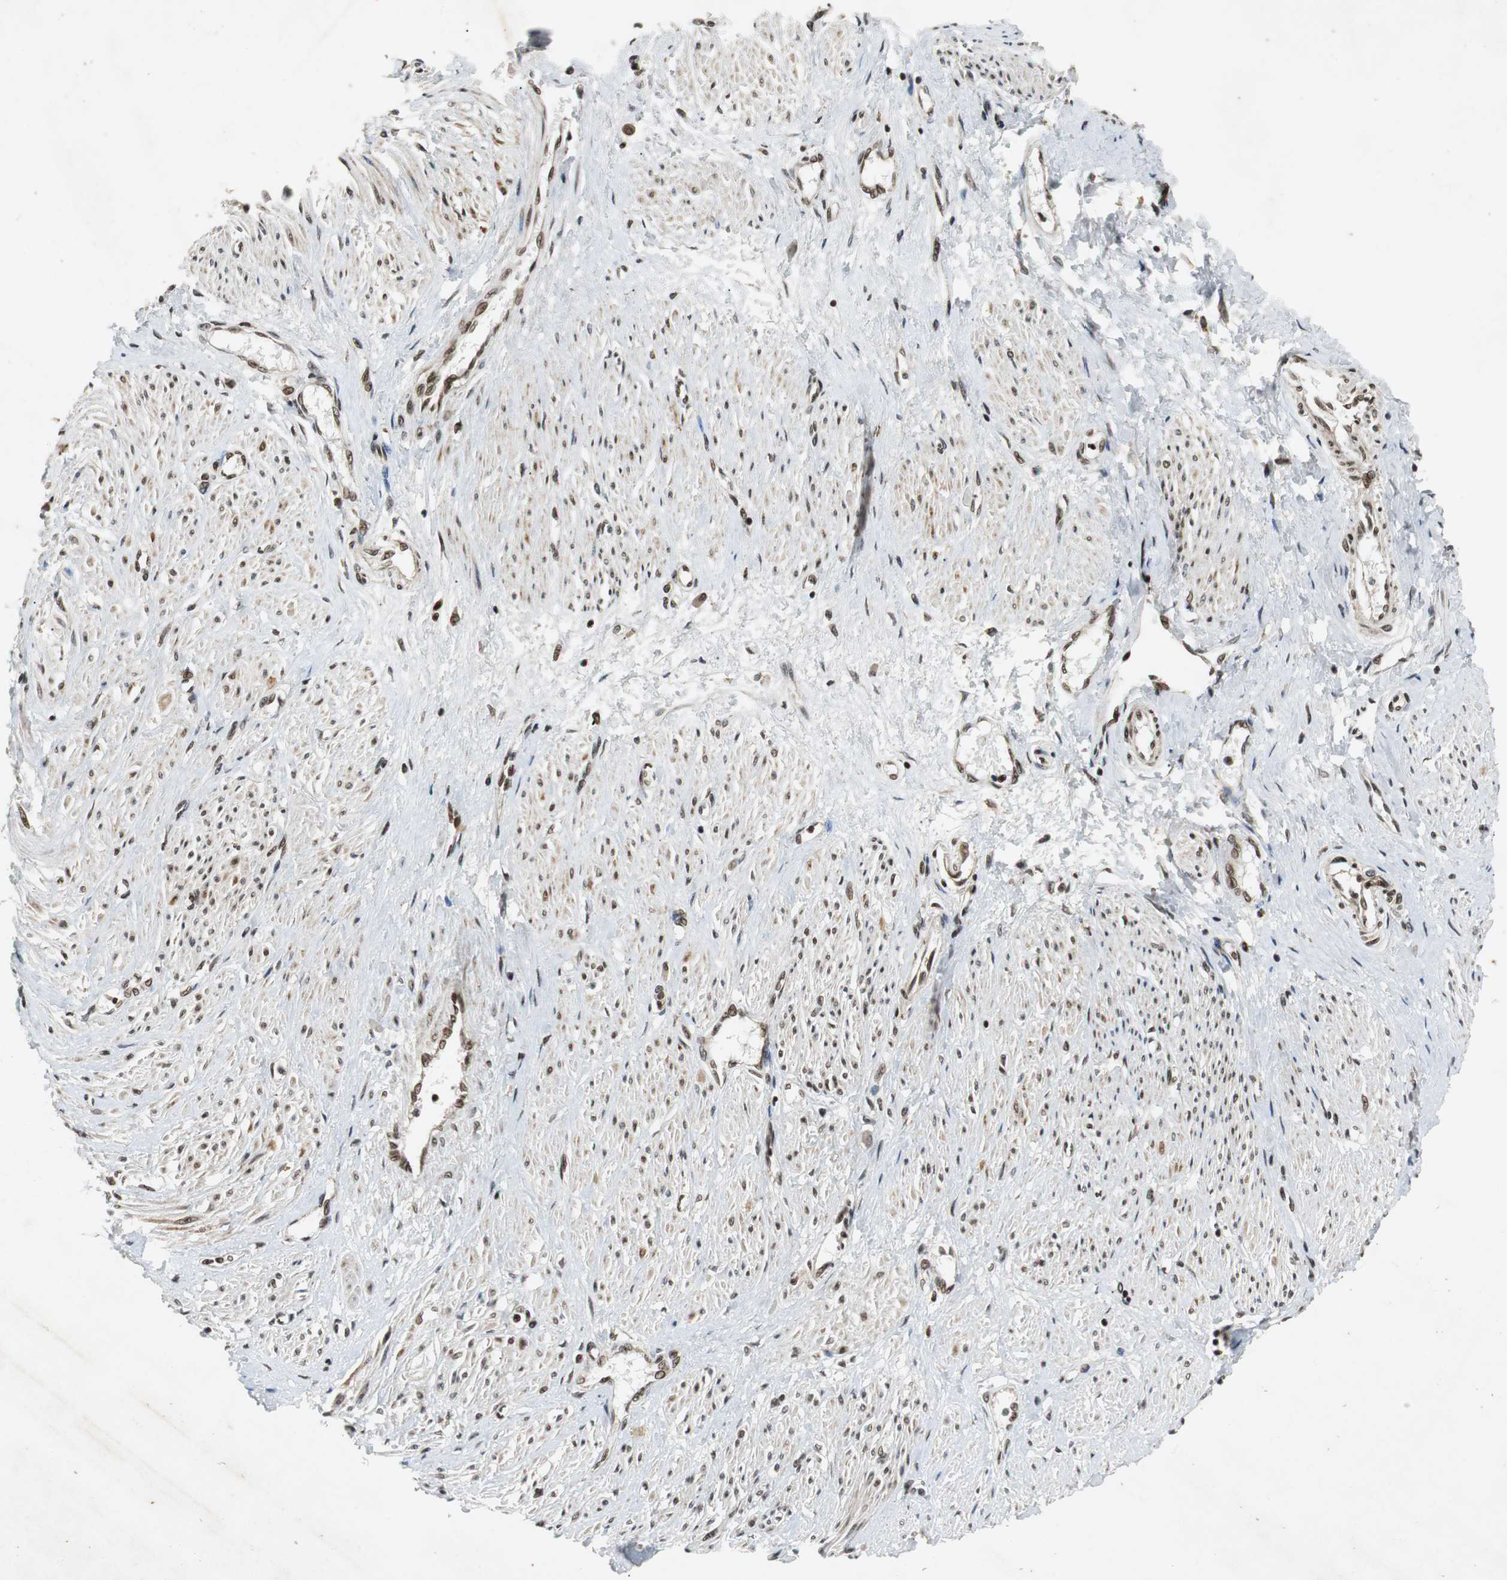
{"staining": {"intensity": "strong", "quantity": ">75%", "location": "nuclear"}, "tissue": "smooth muscle", "cell_type": "Smooth muscle cells", "image_type": "normal", "snomed": [{"axis": "morphology", "description": "Normal tissue, NOS"}, {"axis": "topography", "description": "Smooth muscle"}, {"axis": "topography", "description": "Uterus"}], "caption": "IHC photomicrograph of benign smooth muscle stained for a protein (brown), which shows high levels of strong nuclear positivity in approximately >75% of smooth muscle cells.", "gene": "TAF5", "patient": {"sex": "female", "age": 39}}